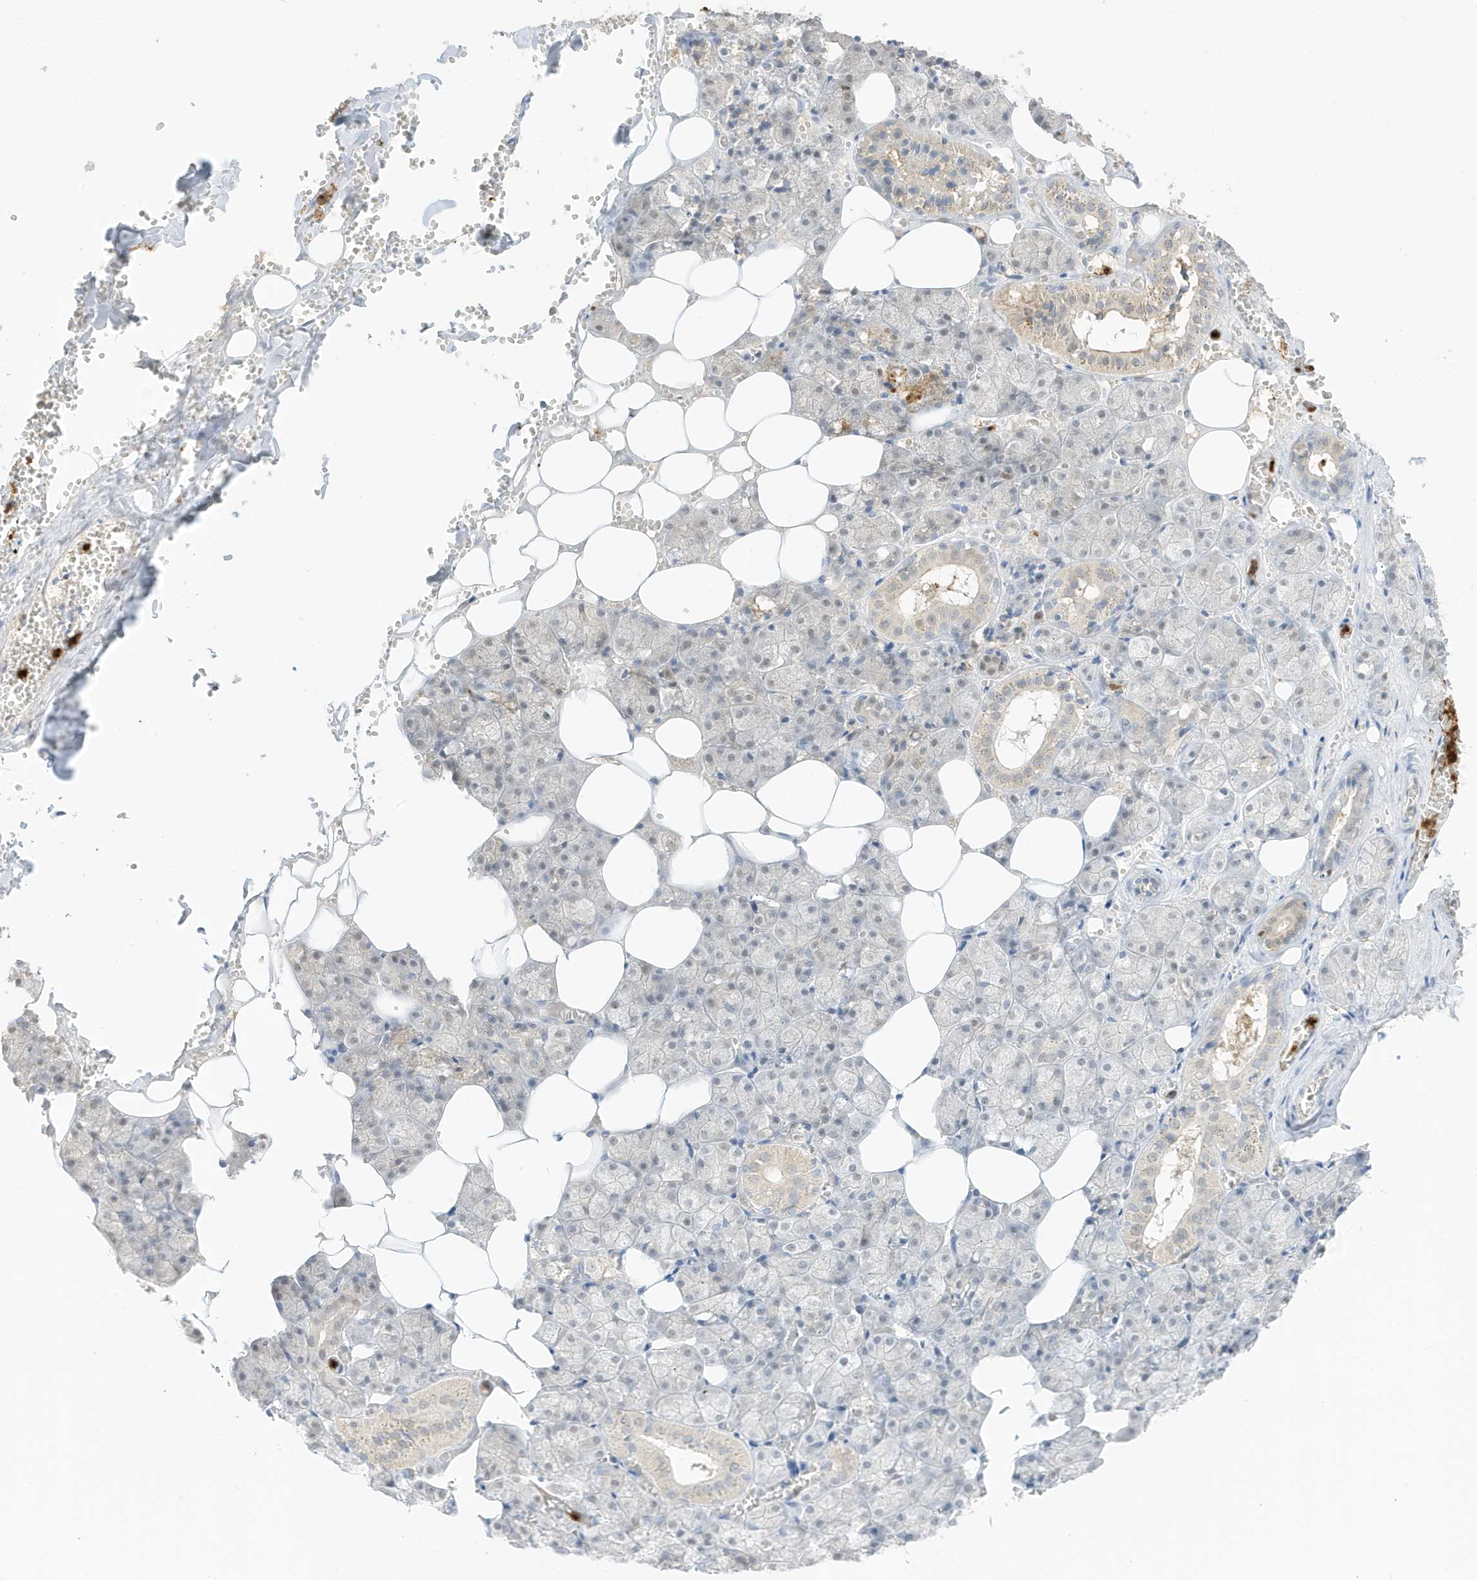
{"staining": {"intensity": "negative", "quantity": "none", "location": "none"}, "tissue": "salivary gland", "cell_type": "Glandular cells", "image_type": "normal", "snomed": [{"axis": "morphology", "description": "Normal tissue, NOS"}, {"axis": "topography", "description": "Salivary gland"}], "caption": "Immunohistochemistry of unremarkable human salivary gland shows no staining in glandular cells. (DAB immunohistochemistry with hematoxylin counter stain).", "gene": "GCA", "patient": {"sex": "male", "age": 62}}